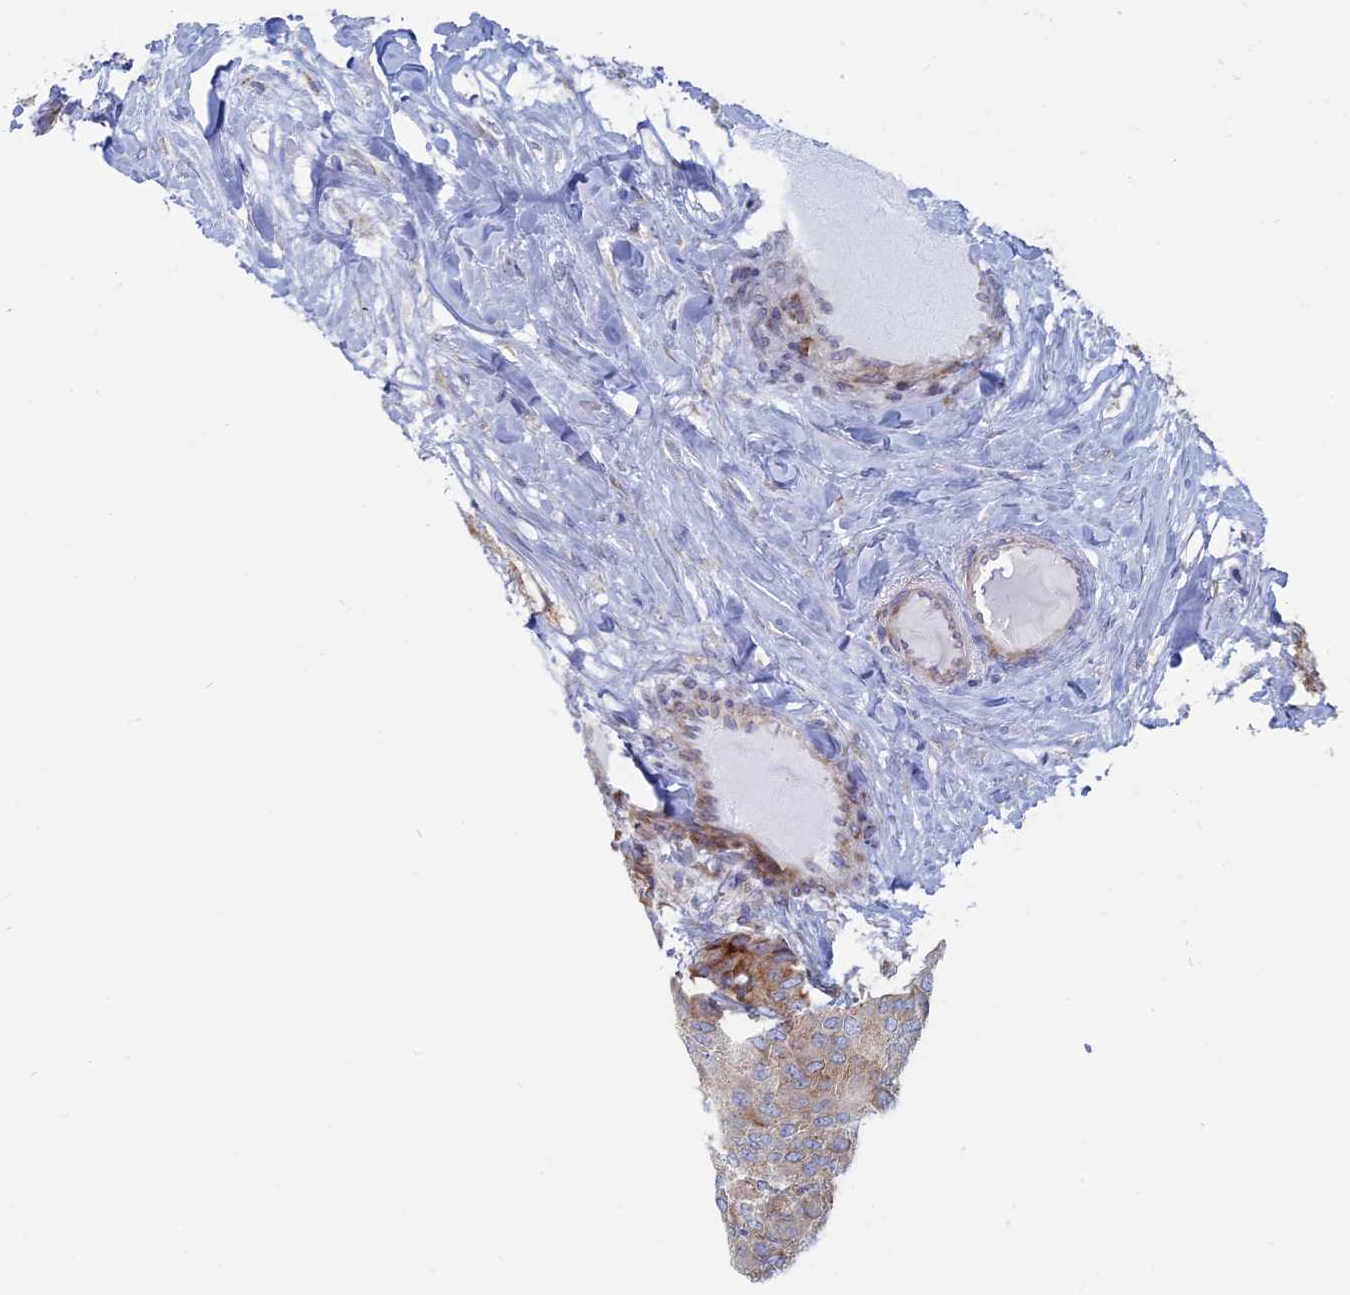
{"staining": {"intensity": "moderate", "quantity": "<25%", "location": "cytoplasmic/membranous"}, "tissue": "breast cancer", "cell_type": "Tumor cells", "image_type": "cancer", "snomed": [{"axis": "morphology", "description": "Duct carcinoma"}, {"axis": "topography", "description": "Breast"}], "caption": "Breast cancer (infiltrating ductal carcinoma) stained with a protein marker exhibits moderate staining in tumor cells.", "gene": "TBC1D30", "patient": {"sex": "female", "age": 75}}